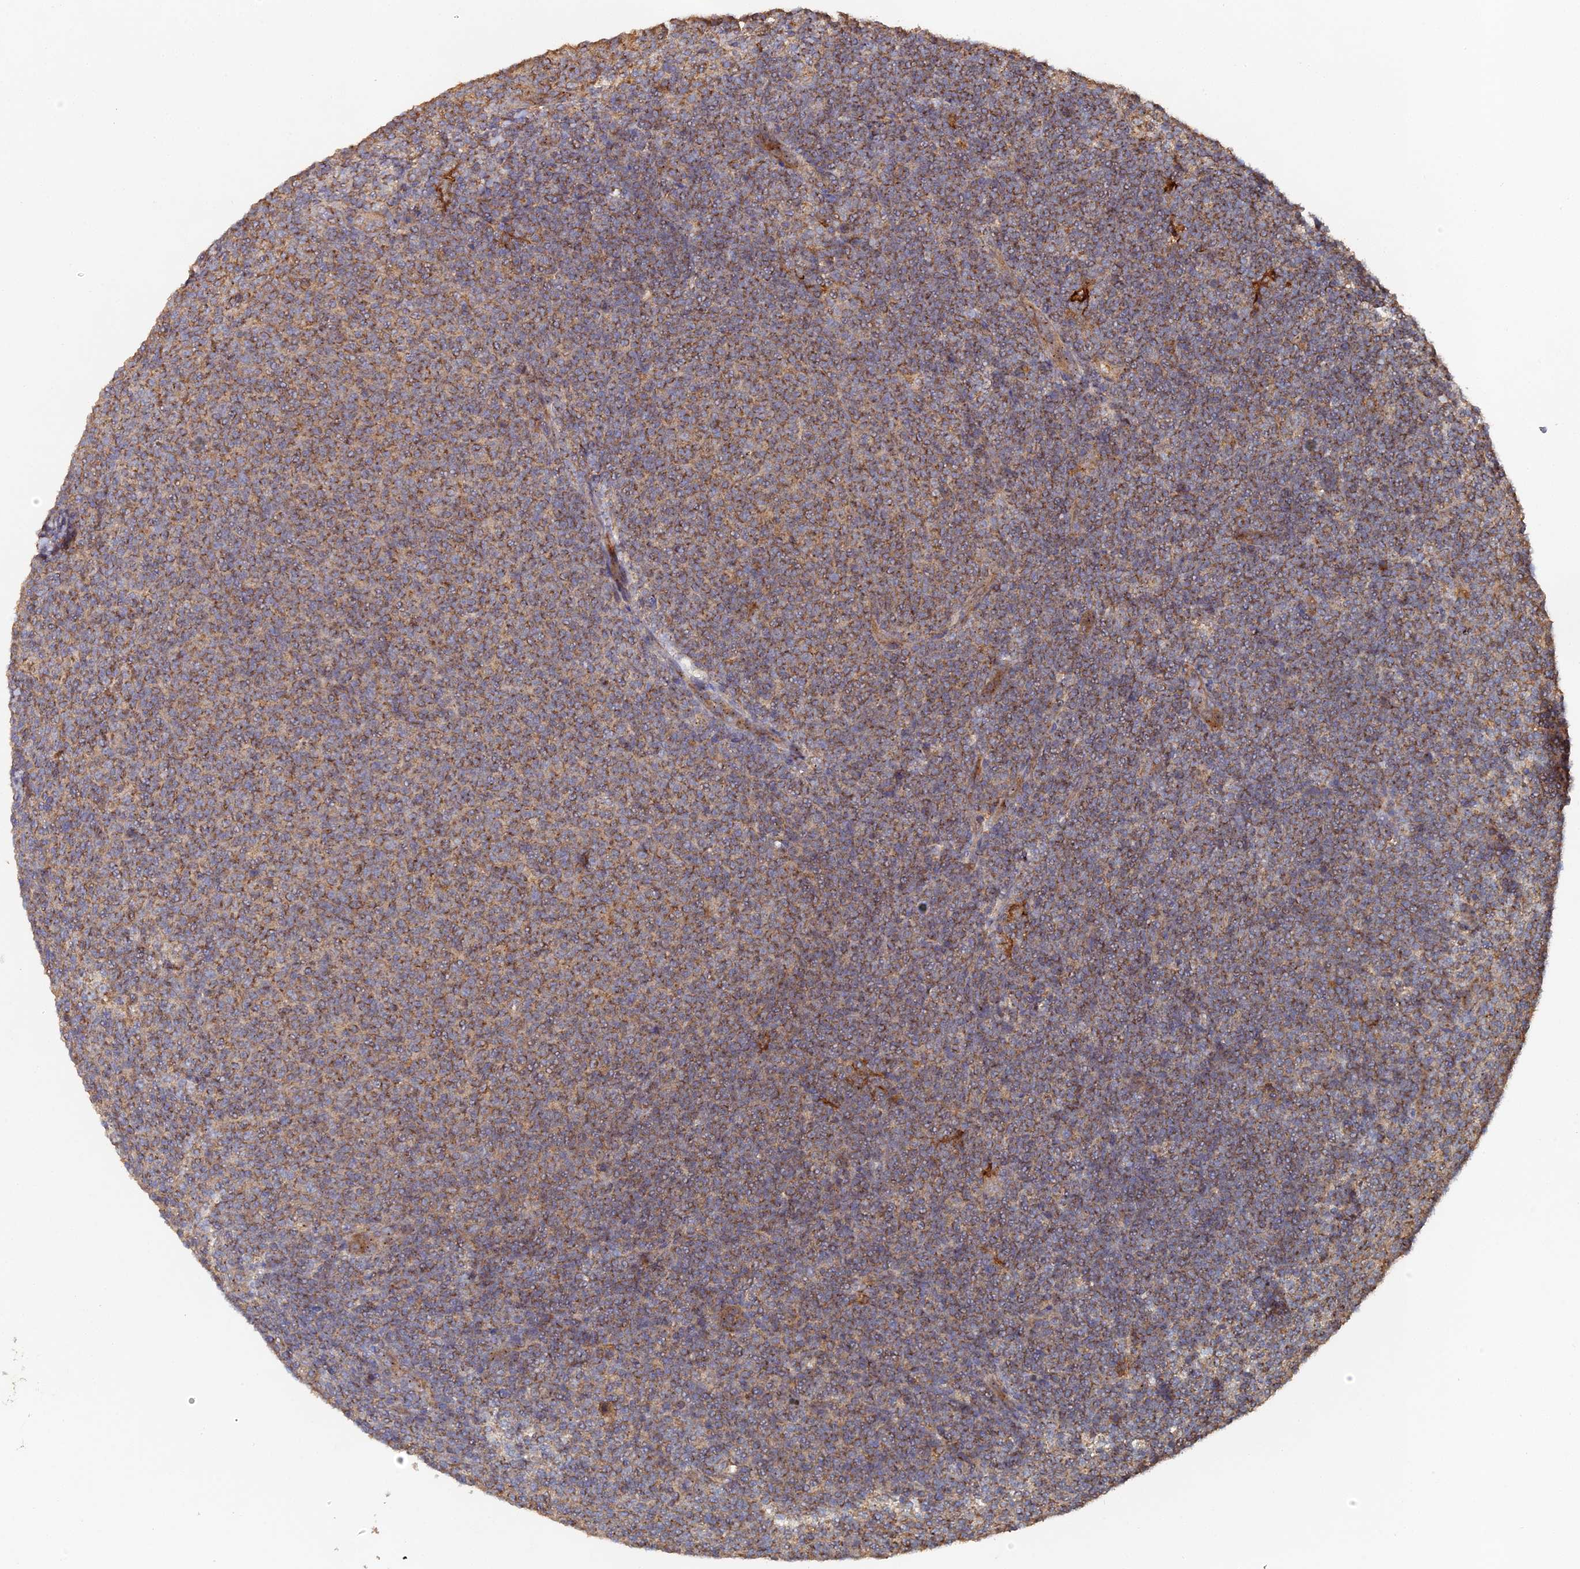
{"staining": {"intensity": "moderate", "quantity": ">75%", "location": "cytoplasmic/membranous"}, "tissue": "lymphoma", "cell_type": "Tumor cells", "image_type": "cancer", "snomed": [{"axis": "morphology", "description": "Malignant lymphoma, non-Hodgkin's type, Low grade"}, {"axis": "topography", "description": "Lymph node"}], "caption": "About >75% of tumor cells in human low-grade malignant lymphoma, non-Hodgkin's type display moderate cytoplasmic/membranous protein staining as visualized by brown immunohistochemical staining.", "gene": "SPANXN4", "patient": {"sex": "male", "age": 66}}